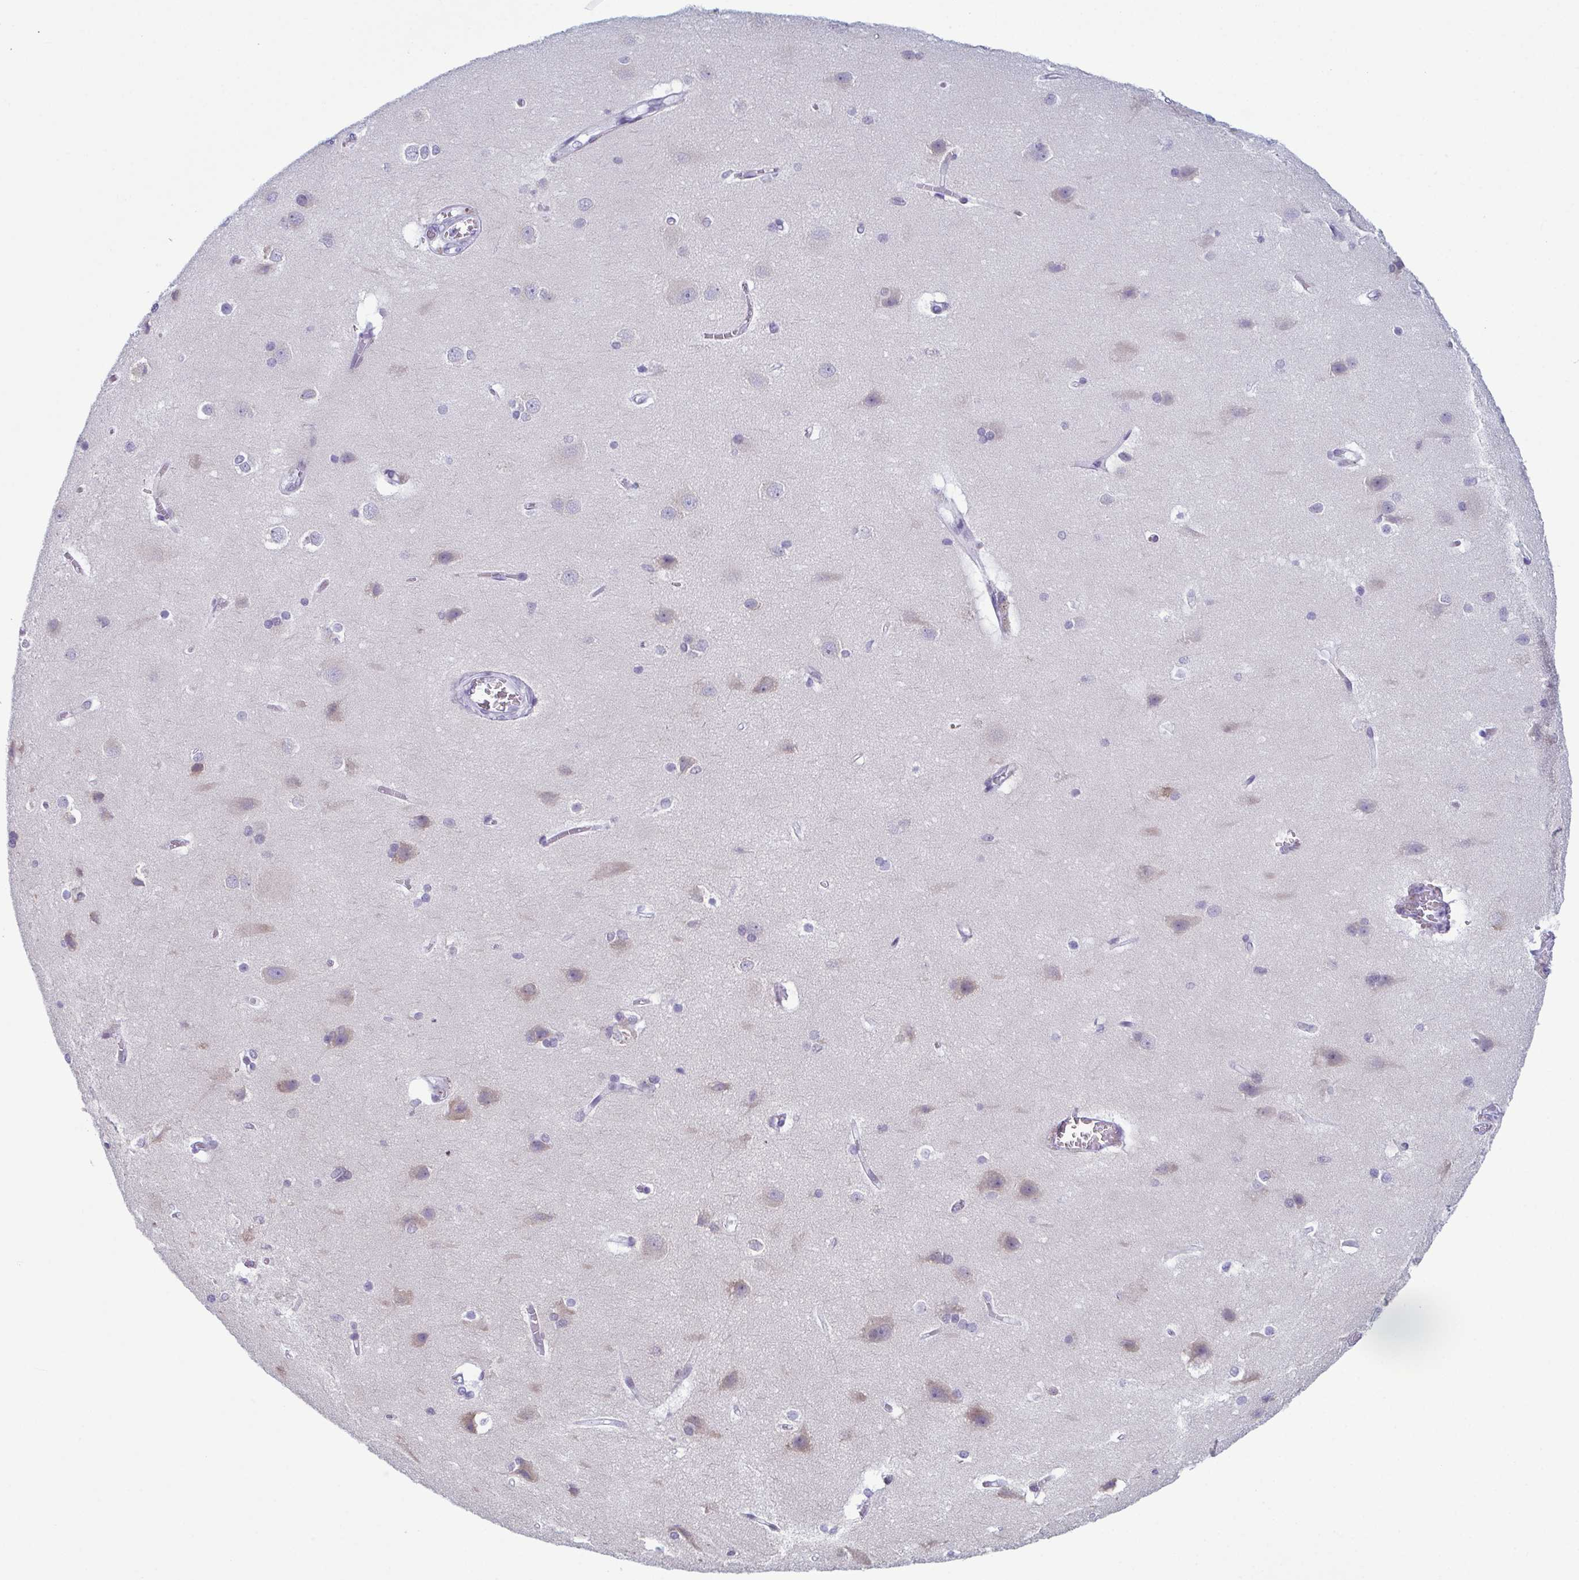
{"staining": {"intensity": "negative", "quantity": "none", "location": "none"}, "tissue": "cerebral cortex", "cell_type": "Endothelial cells", "image_type": "normal", "snomed": [{"axis": "morphology", "description": "Normal tissue, NOS"}, {"axis": "topography", "description": "Cerebral cortex"}], "caption": "Immunohistochemistry (IHC) image of normal cerebral cortex: cerebral cortex stained with DAB exhibits no significant protein staining in endothelial cells.", "gene": "RBM7", "patient": {"sex": "male", "age": 37}}